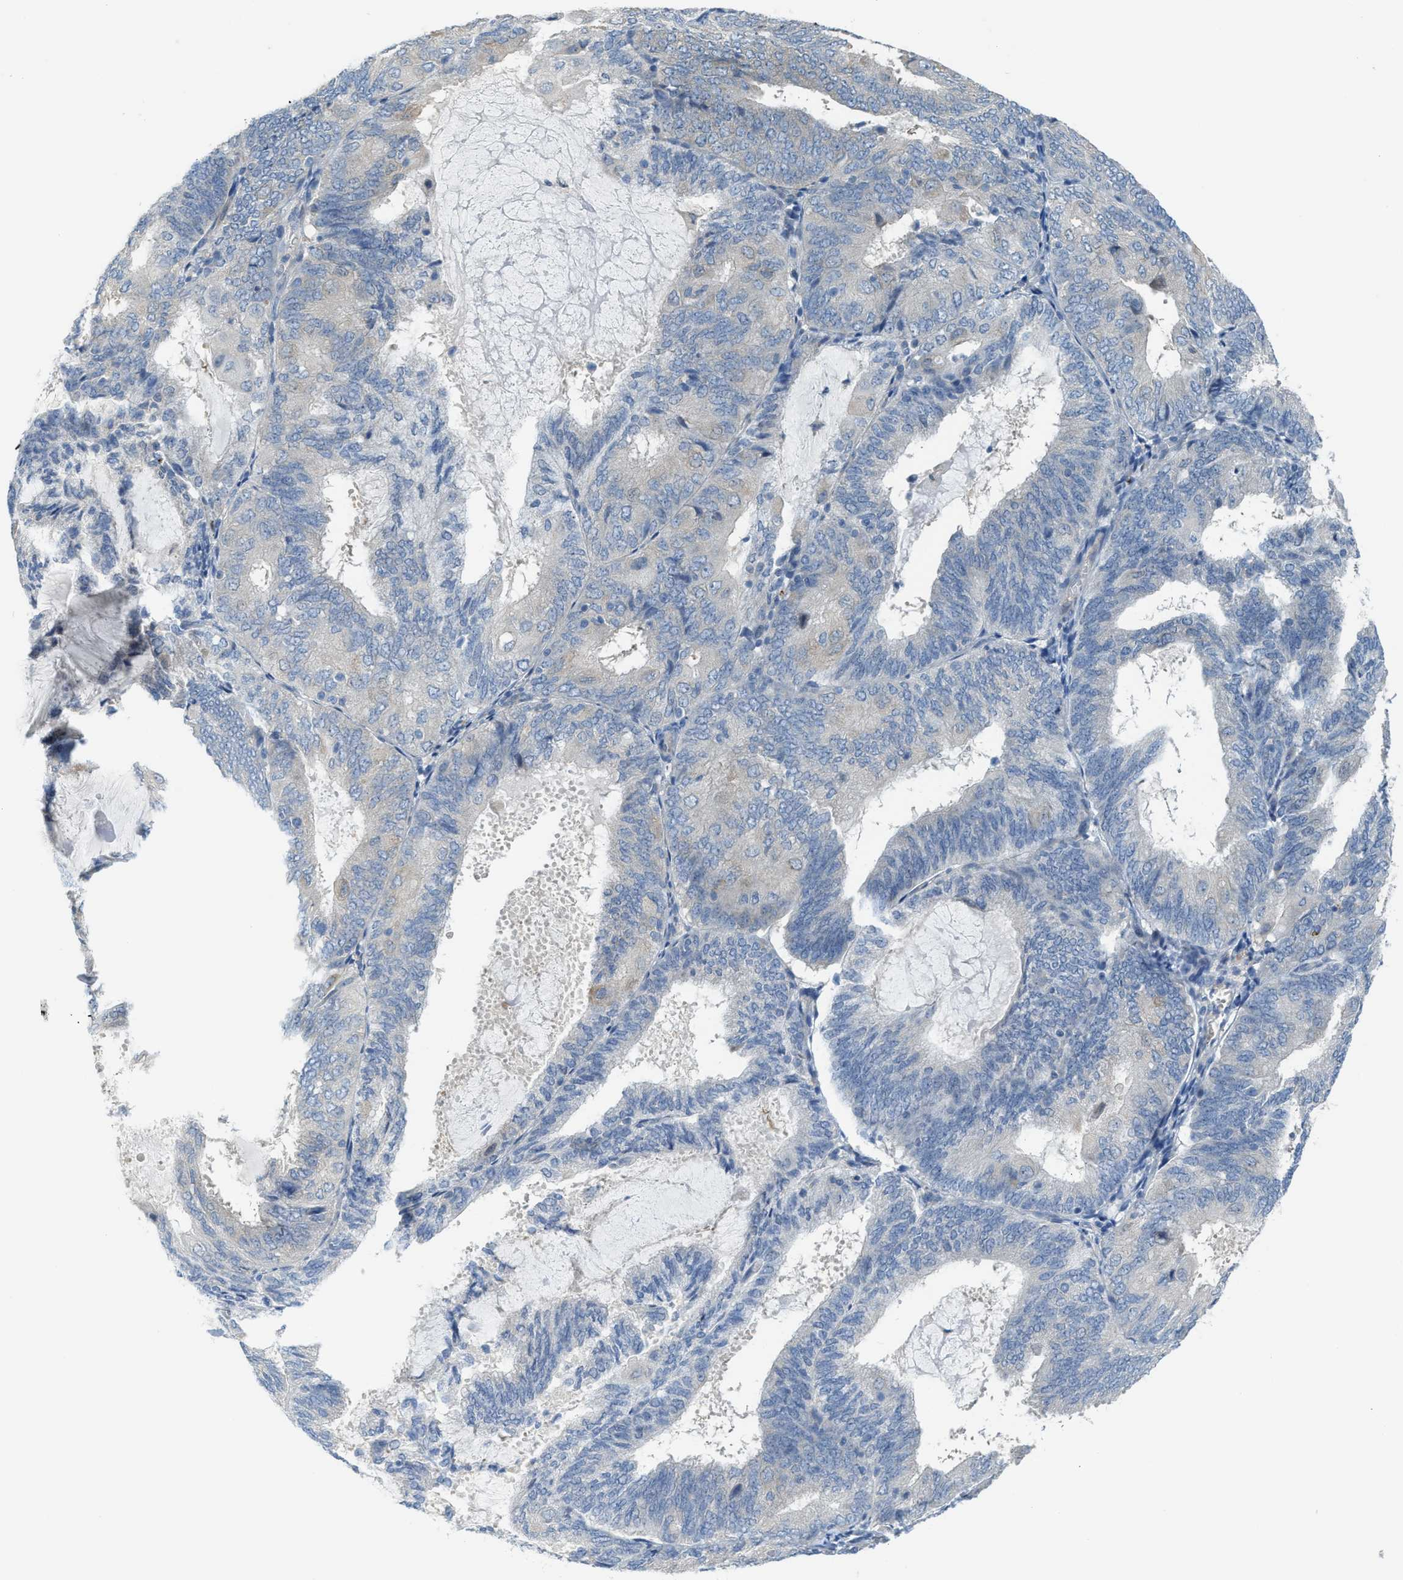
{"staining": {"intensity": "negative", "quantity": "none", "location": "none"}, "tissue": "endometrial cancer", "cell_type": "Tumor cells", "image_type": "cancer", "snomed": [{"axis": "morphology", "description": "Adenocarcinoma, NOS"}, {"axis": "topography", "description": "Endometrium"}], "caption": "Protein analysis of adenocarcinoma (endometrial) displays no significant staining in tumor cells.", "gene": "KLHDC10", "patient": {"sex": "female", "age": 81}}